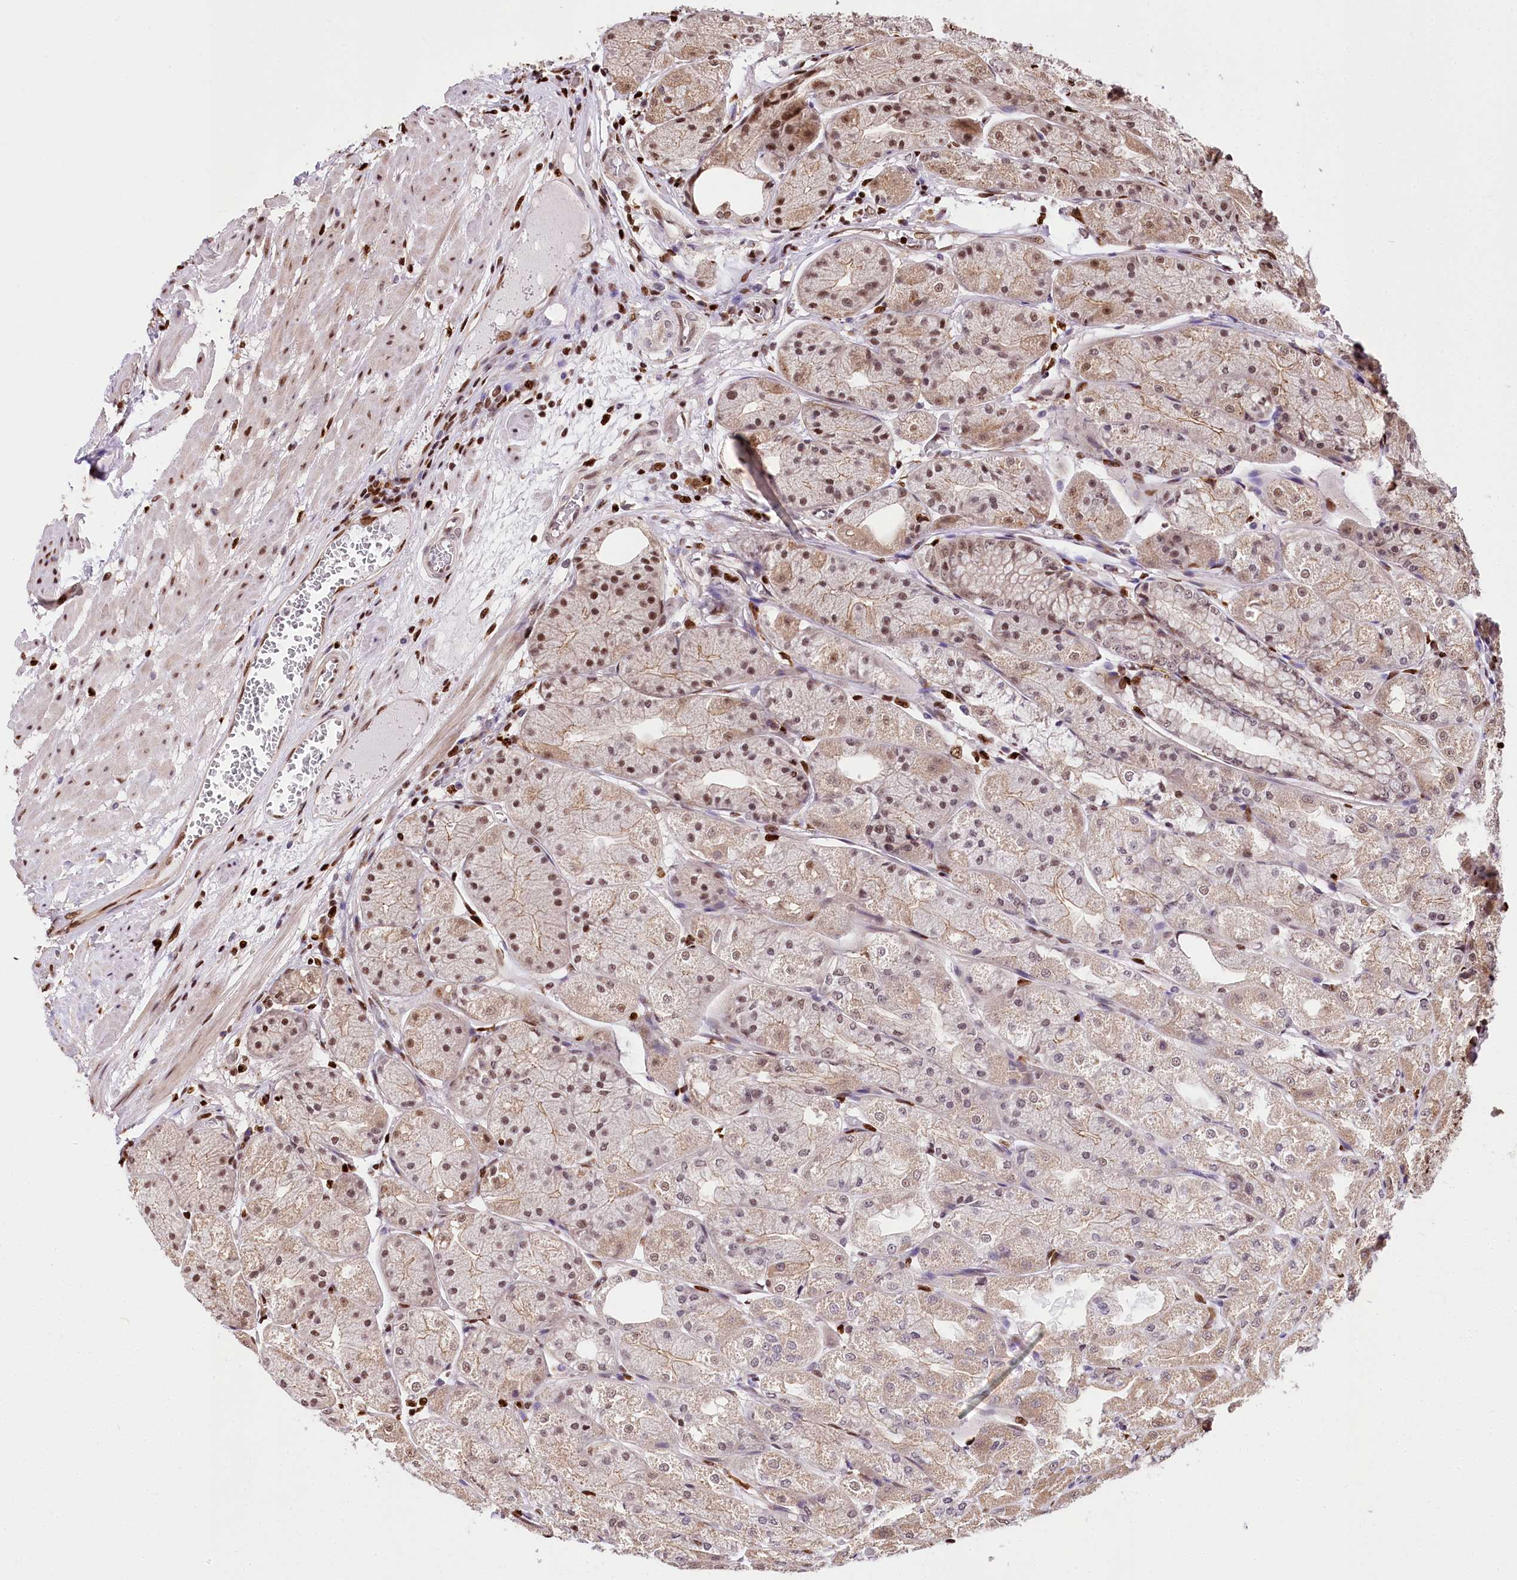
{"staining": {"intensity": "moderate", "quantity": "25%-75%", "location": "cytoplasmic/membranous,nuclear"}, "tissue": "stomach", "cell_type": "Glandular cells", "image_type": "normal", "snomed": [{"axis": "morphology", "description": "Normal tissue, NOS"}, {"axis": "topography", "description": "Stomach, upper"}], "caption": "Glandular cells reveal medium levels of moderate cytoplasmic/membranous,nuclear expression in approximately 25%-75% of cells in benign human stomach. The protein of interest is shown in brown color, while the nuclei are stained blue.", "gene": "FIGN", "patient": {"sex": "male", "age": 72}}